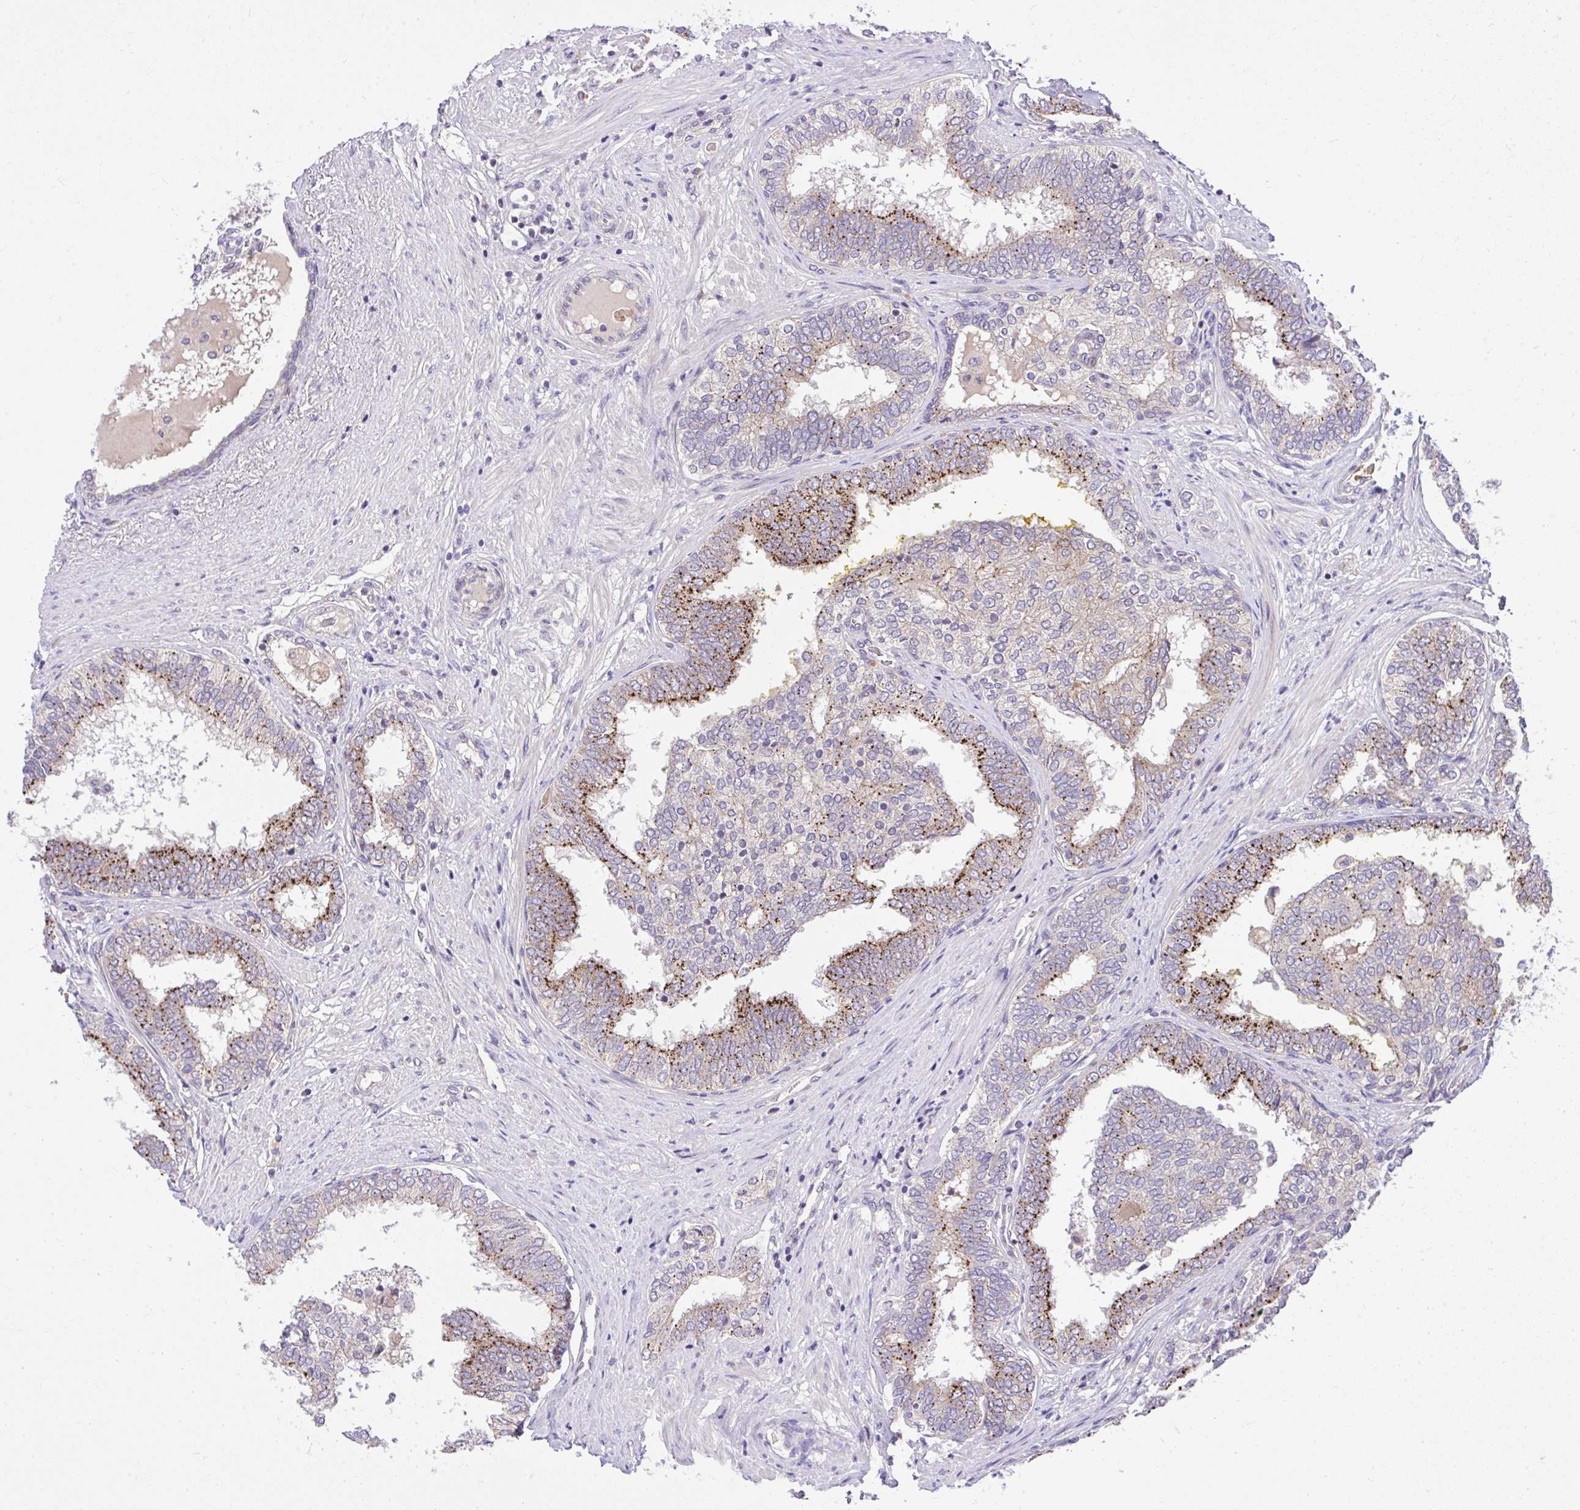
{"staining": {"intensity": "weak", "quantity": "25%-75%", "location": "cytoplasmic/membranous"}, "tissue": "prostate cancer", "cell_type": "Tumor cells", "image_type": "cancer", "snomed": [{"axis": "morphology", "description": "Adenocarcinoma, High grade"}, {"axis": "topography", "description": "Prostate"}], "caption": "Prostate adenocarcinoma (high-grade) was stained to show a protein in brown. There is low levels of weak cytoplasmic/membranous staining in approximately 25%-75% of tumor cells.", "gene": "CHIA", "patient": {"sex": "male", "age": 72}}